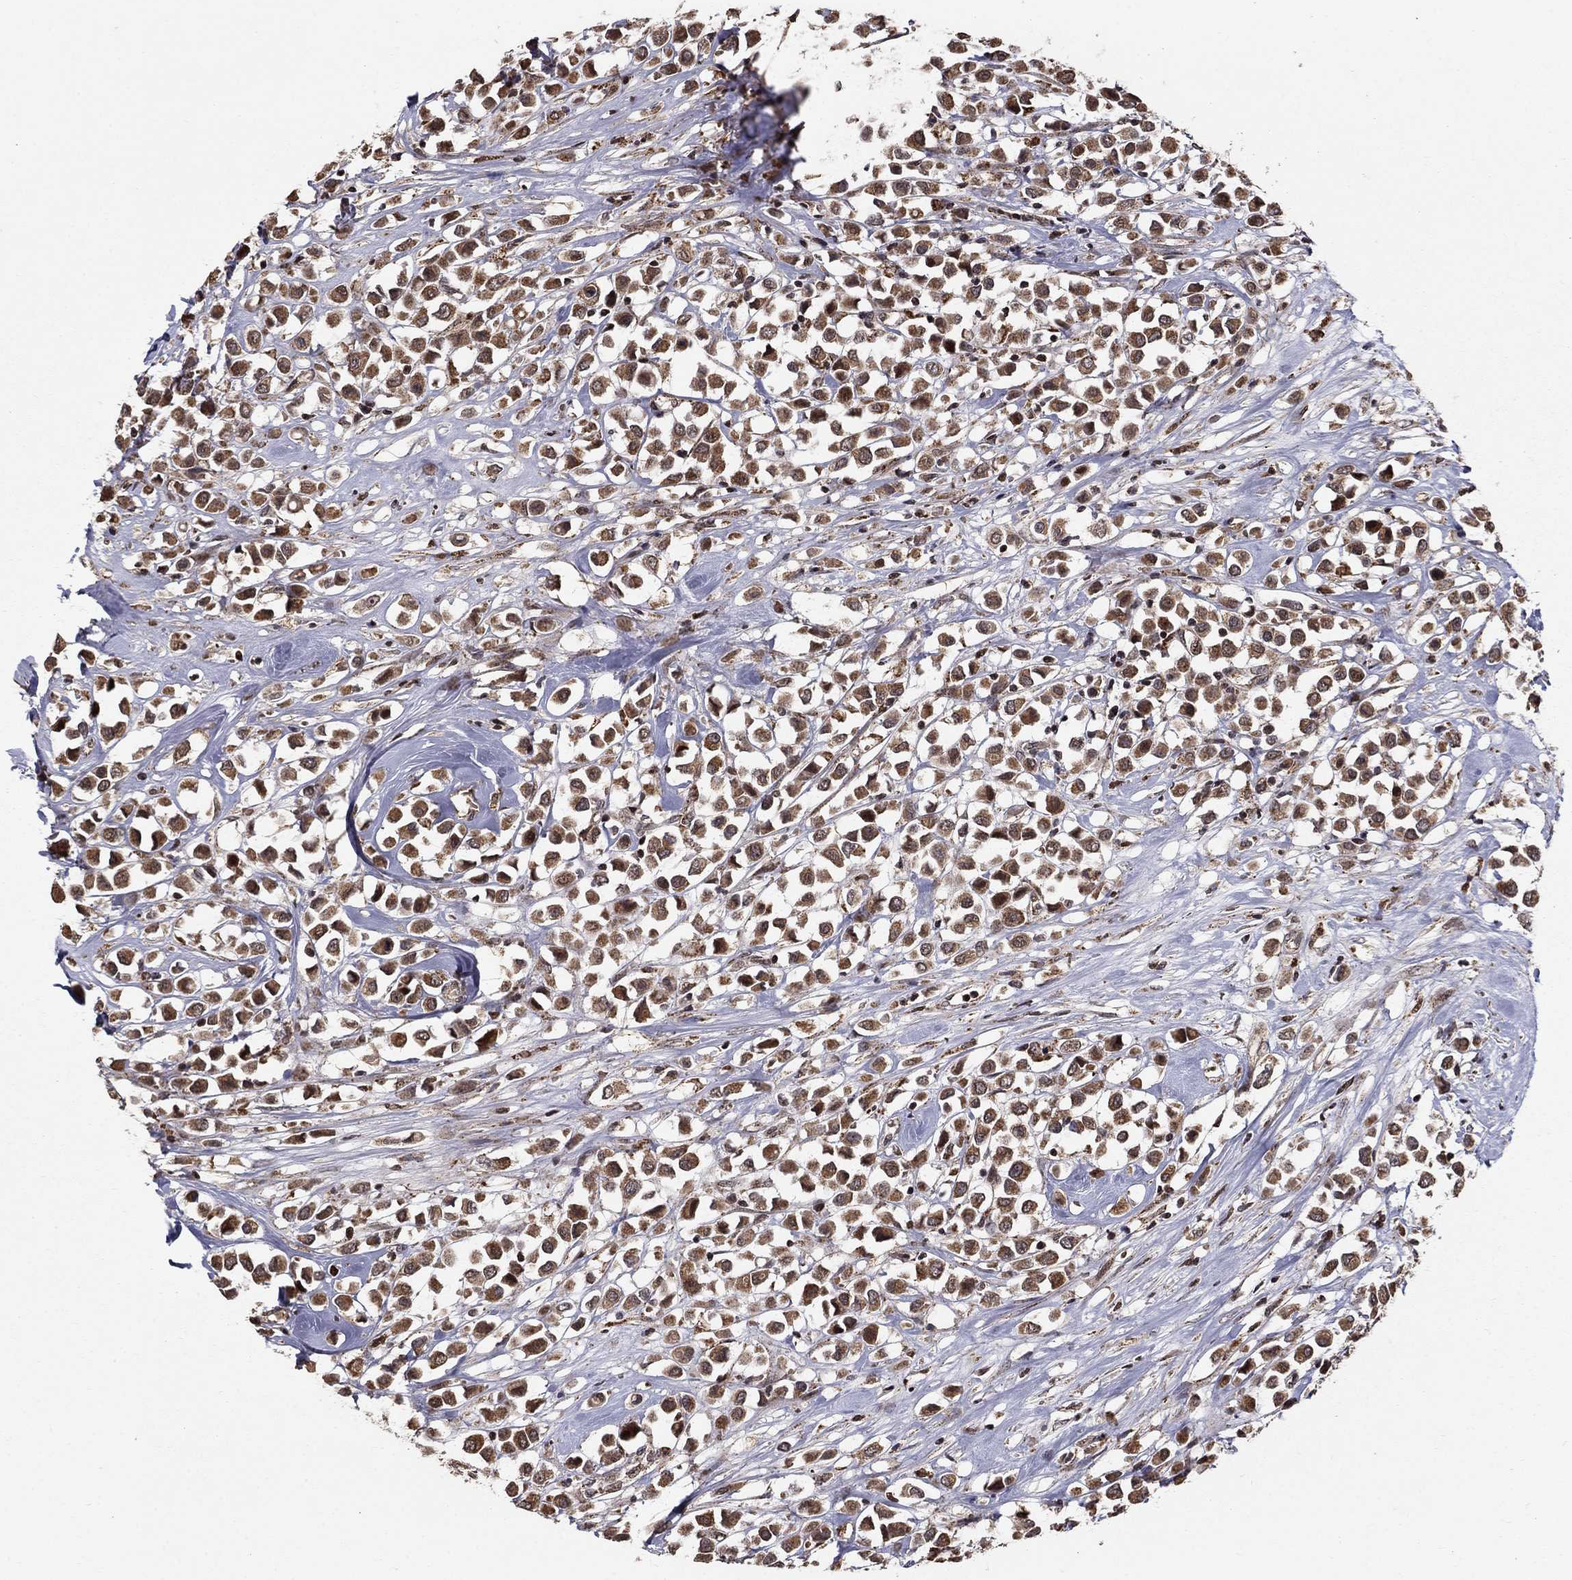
{"staining": {"intensity": "moderate", "quantity": ">75%", "location": "cytoplasmic/membranous"}, "tissue": "breast cancer", "cell_type": "Tumor cells", "image_type": "cancer", "snomed": [{"axis": "morphology", "description": "Duct carcinoma"}, {"axis": "topography", "description": "Breast"}], "caption": "Approximately >75% of tumor cells in human infiltrating ductal carcinoma (breast) show moderate cytoplasmic/membranous protein staining as visualized by brown immunohistochemical staining.", "gene": "ACOT13", "patient": {"sex": "female", "age": 61}}